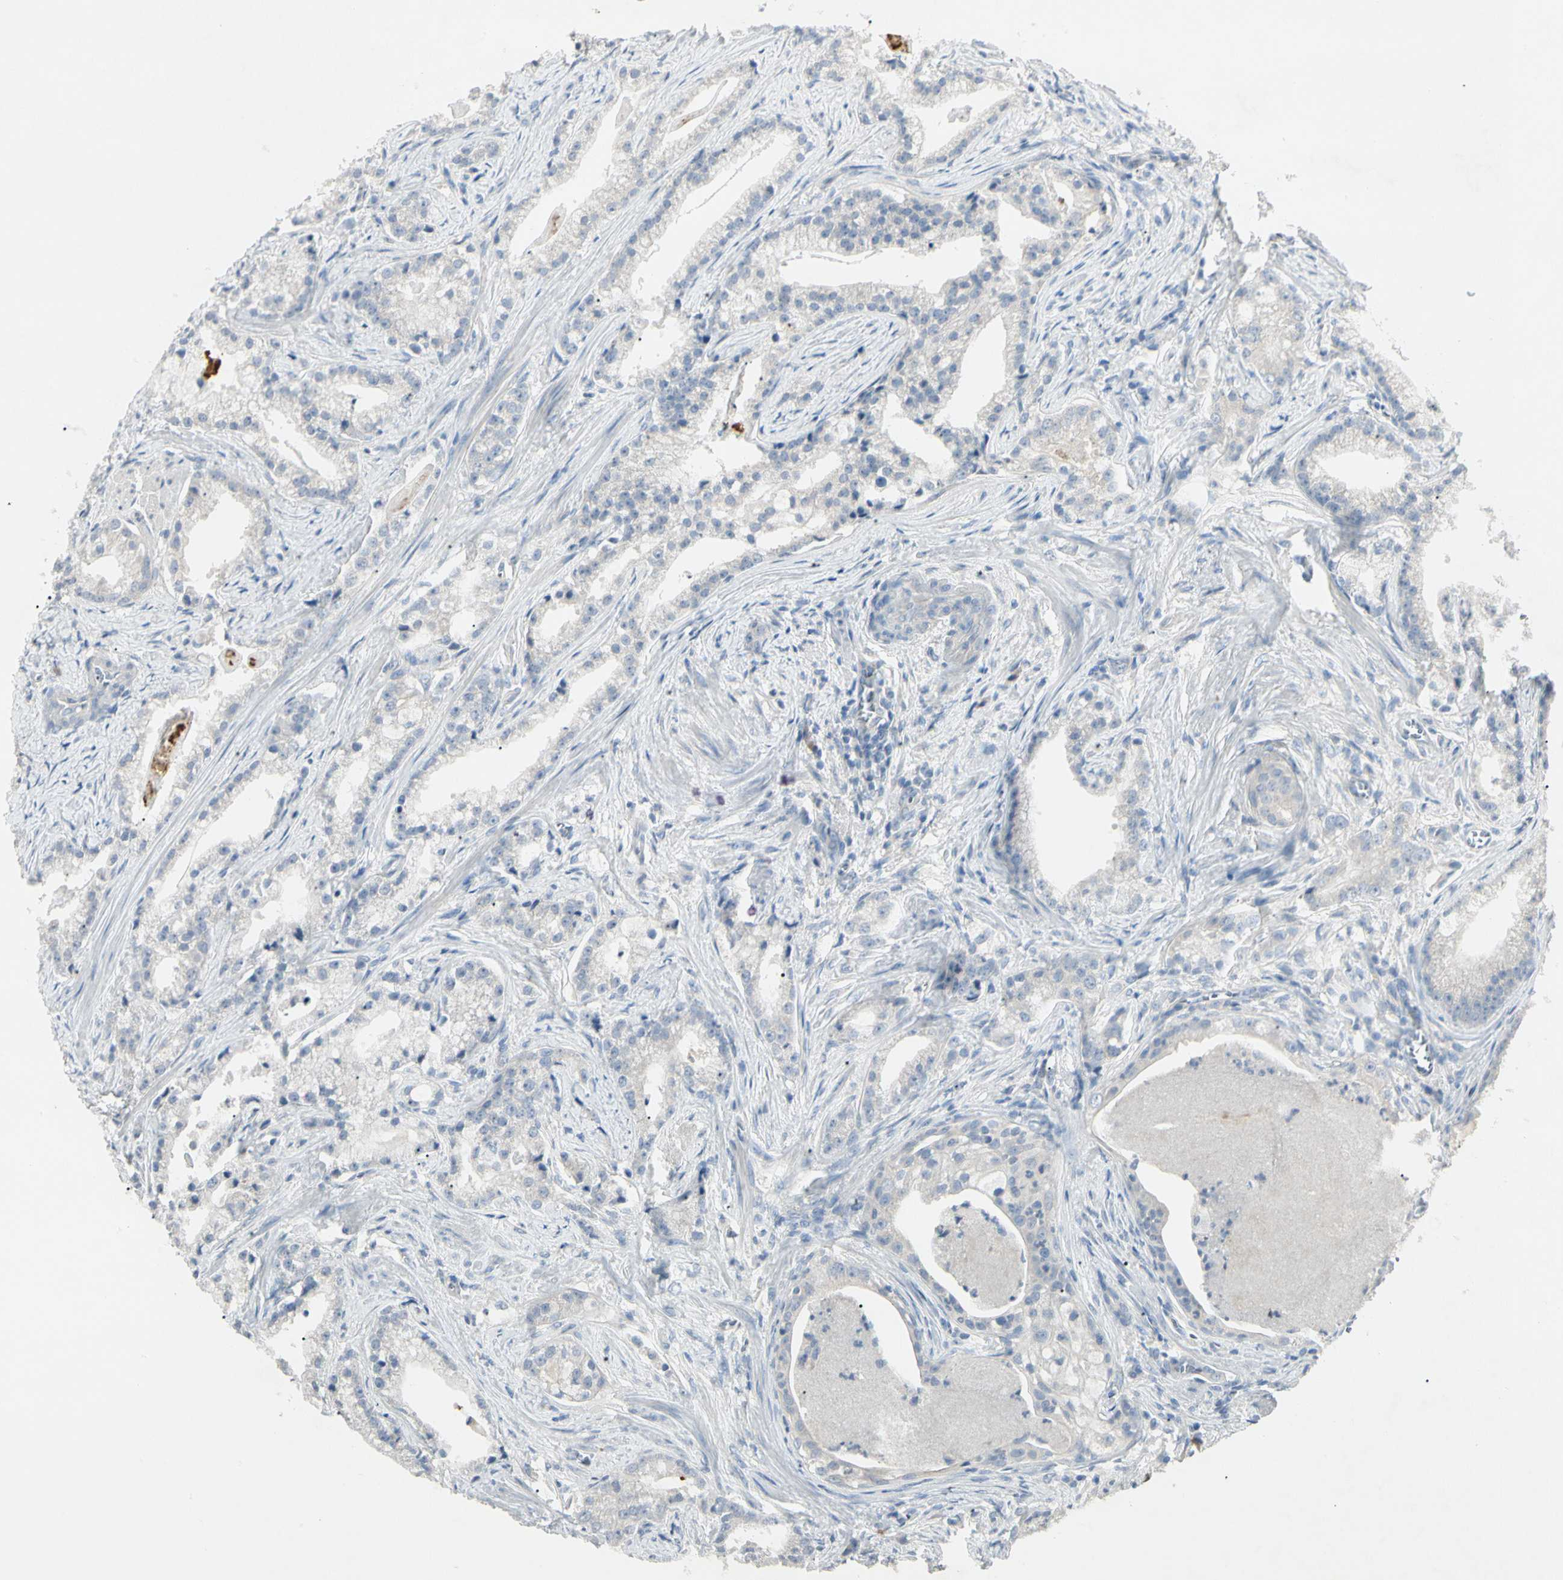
{"staining": {"intensity": "negative", "quantity": "none", "location": "none"}, "tissue": "prostate cancer", "cell_type": "Tumor cells", "image_type": "cancer", "snomed": [{"axis": "morphology", "description": "Adenocarcinoma, Low grade"}, {"axis": "topography", "description": "Prostate"}], "caption": "High power microscopy photomicrograph of an immunohistochemistry image of prostate adenocarcinoma (low-grade), revealing no significant staining in tumor cells. (DAB immunohistochemistry visualized using brightfield microscopy, high magnification).", "gene": "PRSS21", "patient": {"sex": "male", "age": 59}}